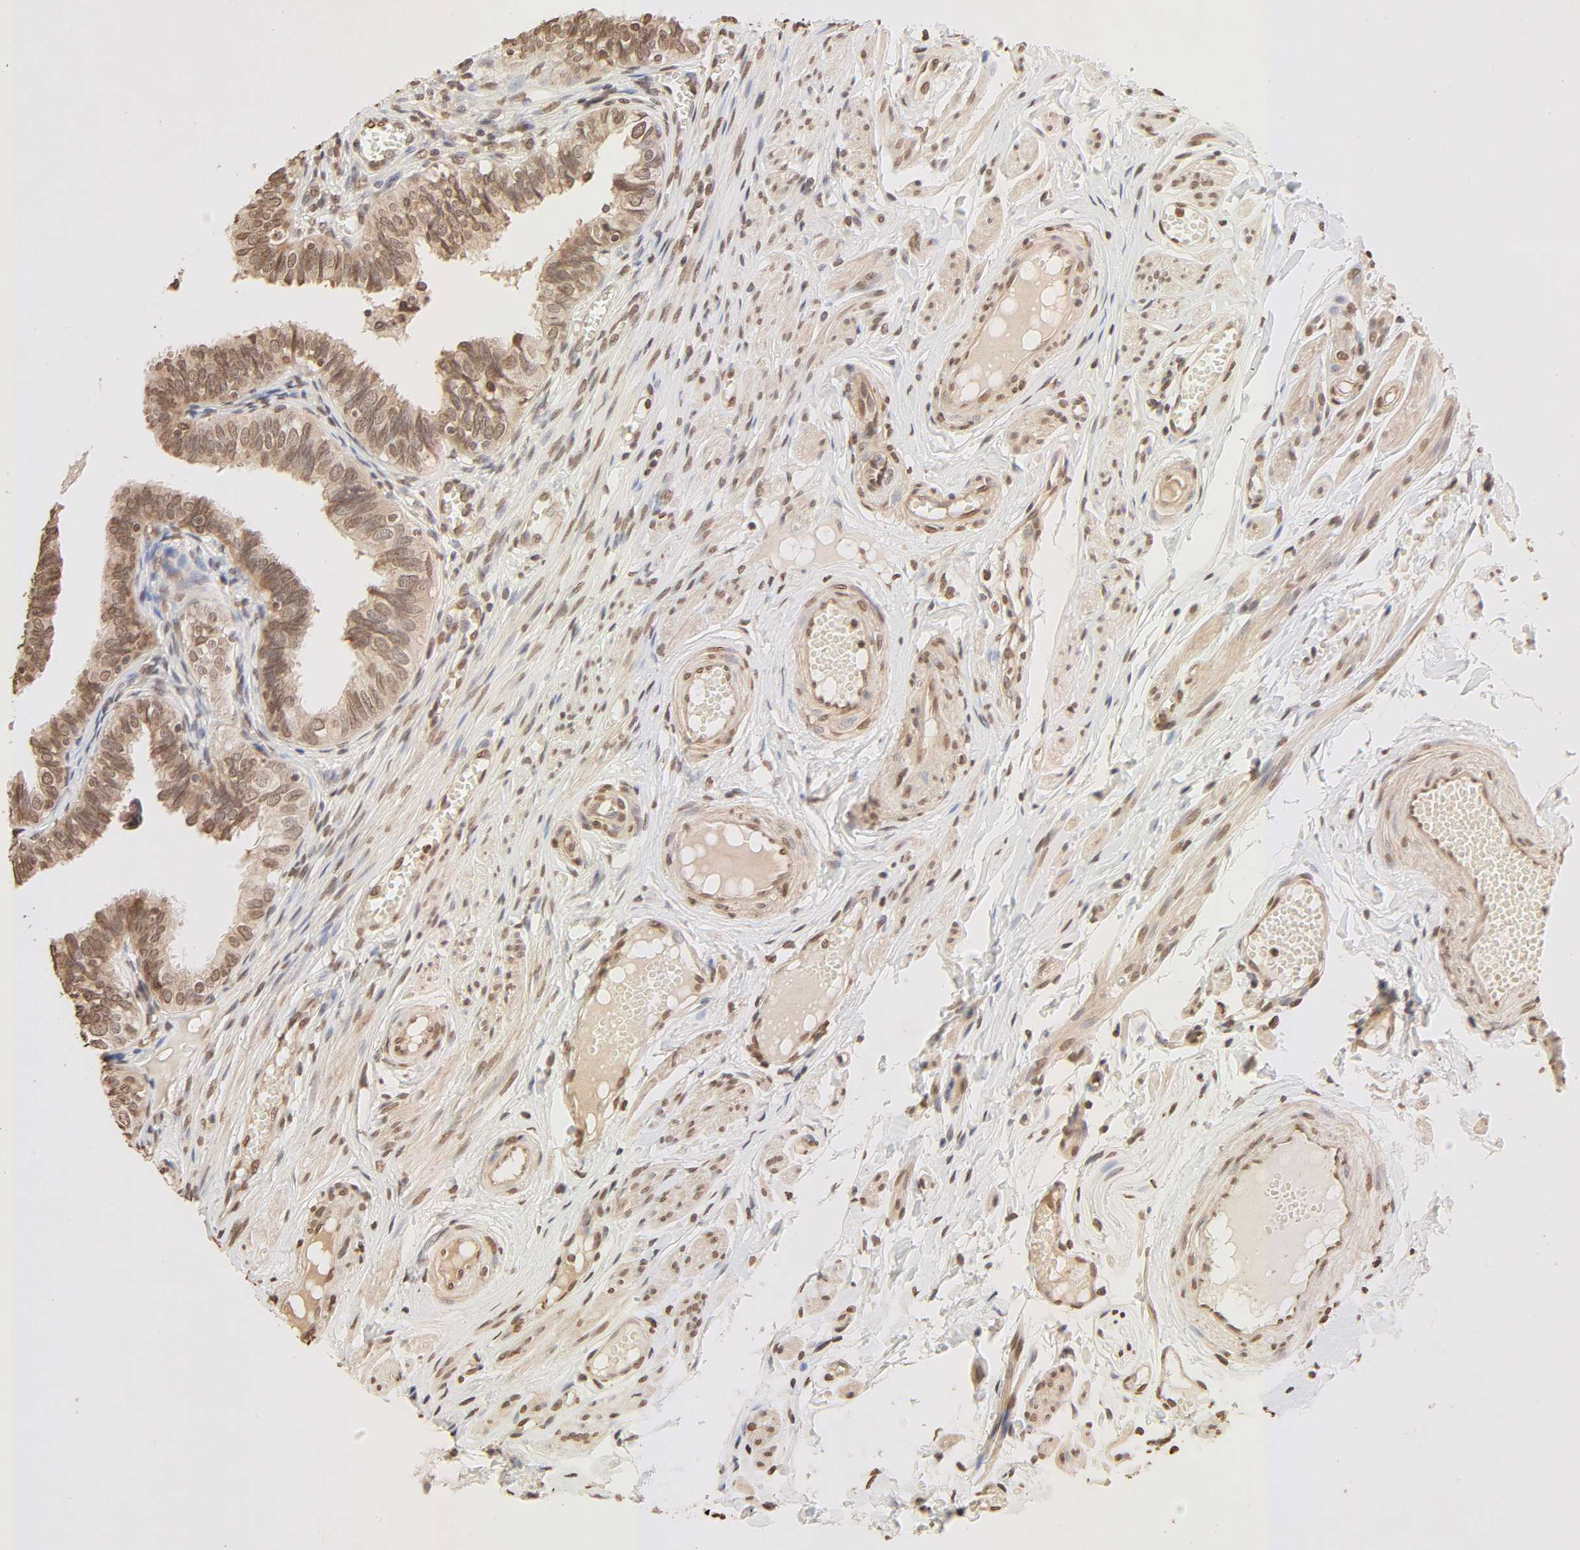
{"staining": {"intensity": "strong", "quantity": ">75%", "location": "cytoplasmic/membranous,nuclear"}, "tissue": "fallopian tube", "cell_type": "Glandular cells", "image_type": "normal", "snomed": [{"axis": "morphology", "description": "Normal tissue, NOS"}, {"axis": "topography", "description": "Fallopian tube"}], "caption": "Immunohistochemistry of unremarkable fallopian tube shows high levels of strong cytoplasmic/membranous,nuclear expression in approximately >75% of glandular cells. (brown staining indicates protein expression, while blue staining denotes nuclei).", "gene": "TBL1X", "patient": {"sex": "female", "age": 46}}